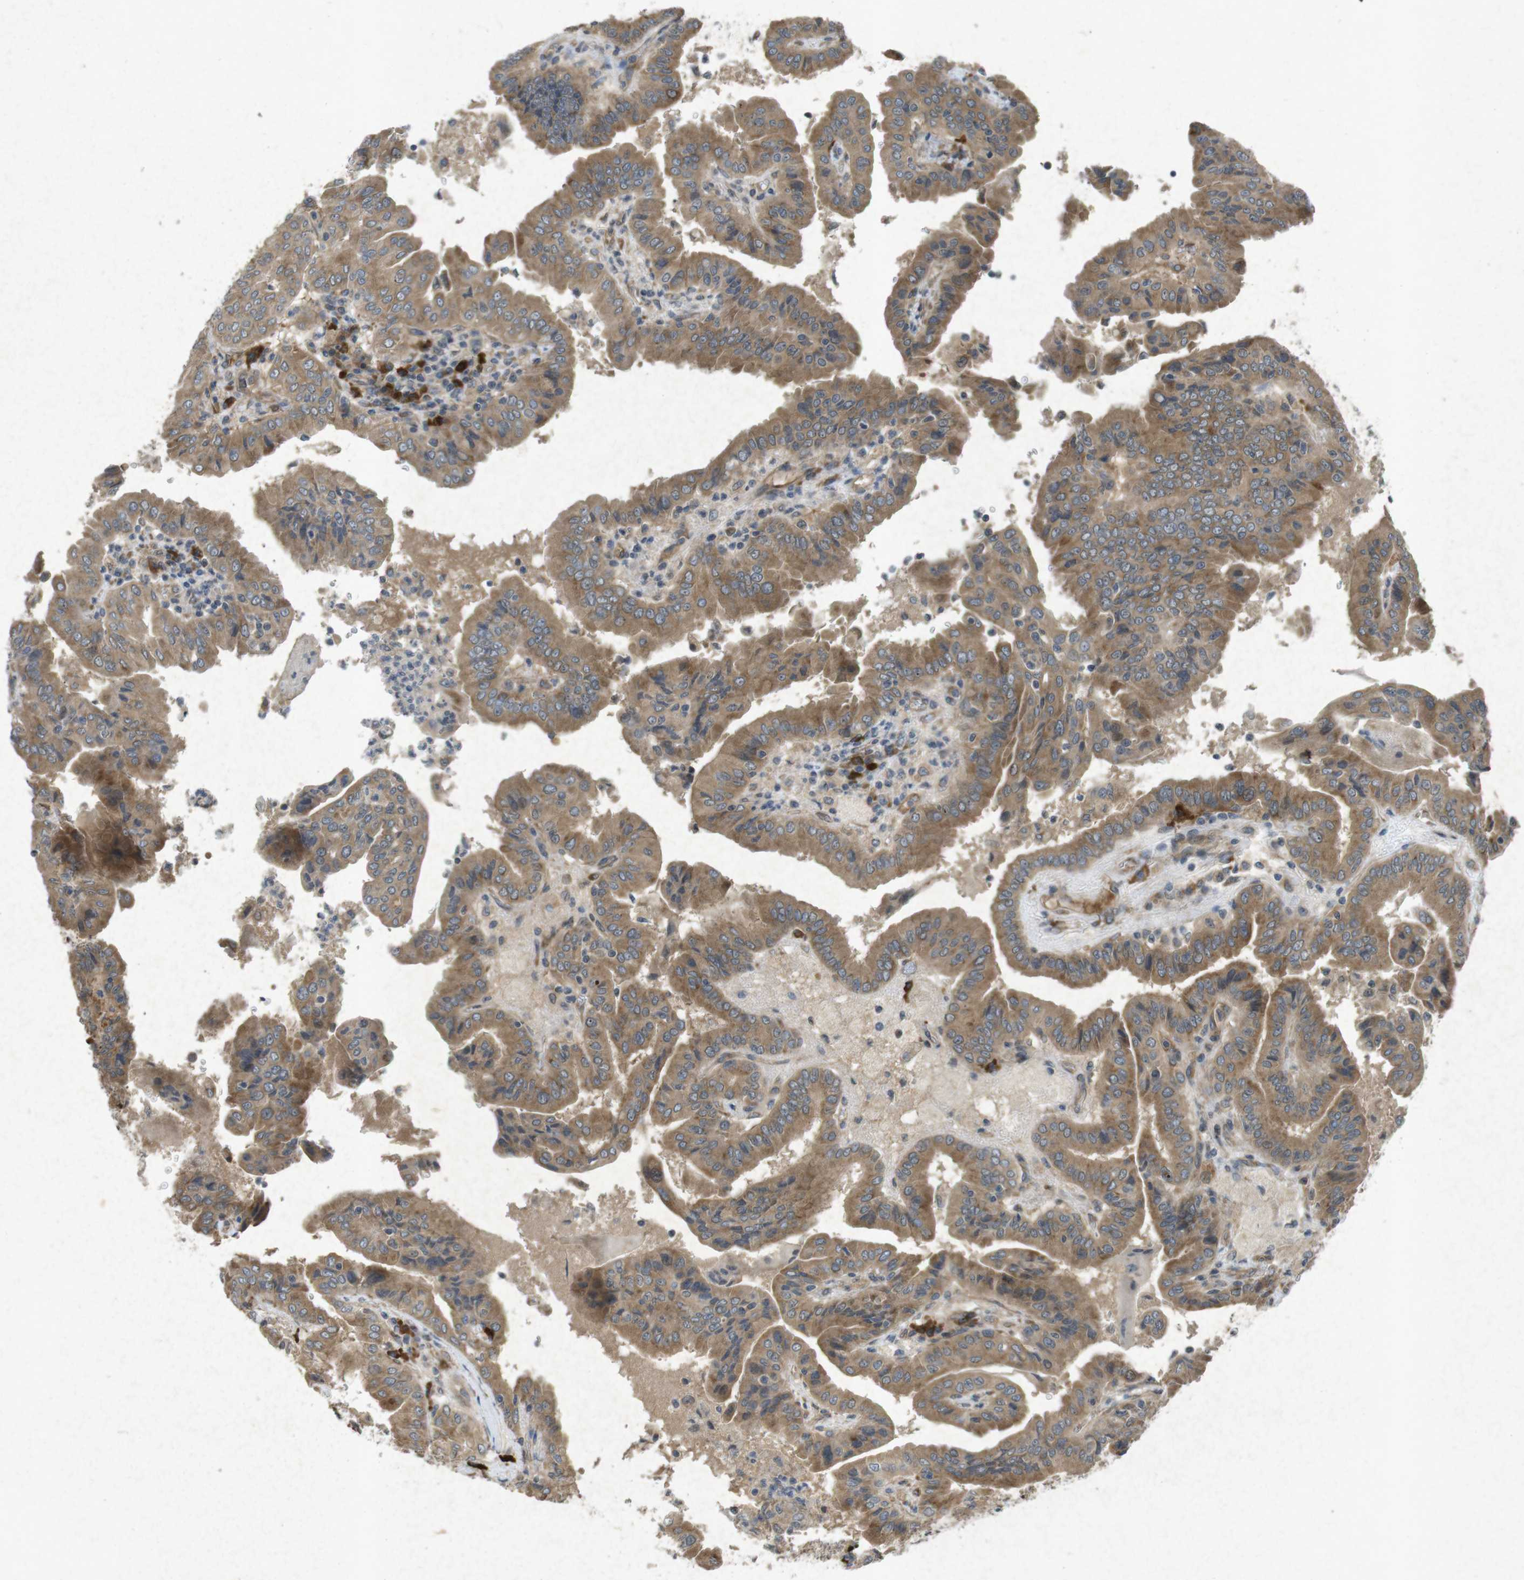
{"staining": {"intensity": "moderate", "quantity": ">75%", "location": "cytoplasmic/membranous"}, "tissue": "thyroid cancer", "cell_type": "Tumor cells", "image_type": "cancer", "snomed": [{"axis": "morphology", "description": "Papillary adenocarcinoma, NOS"}, {"axis": "topography", "description": "Thyroid gland"}], "caption": "An immunohistochemistry (IHC) image of tumor tissue is shown. Protein staining in brown shows moderate cytoplasmic/membranous positivity in thyroid papillary adenocarcinoma within tumor cells.", "gene": "FLCN", "patient": {"sex": "male", "age": 33}}